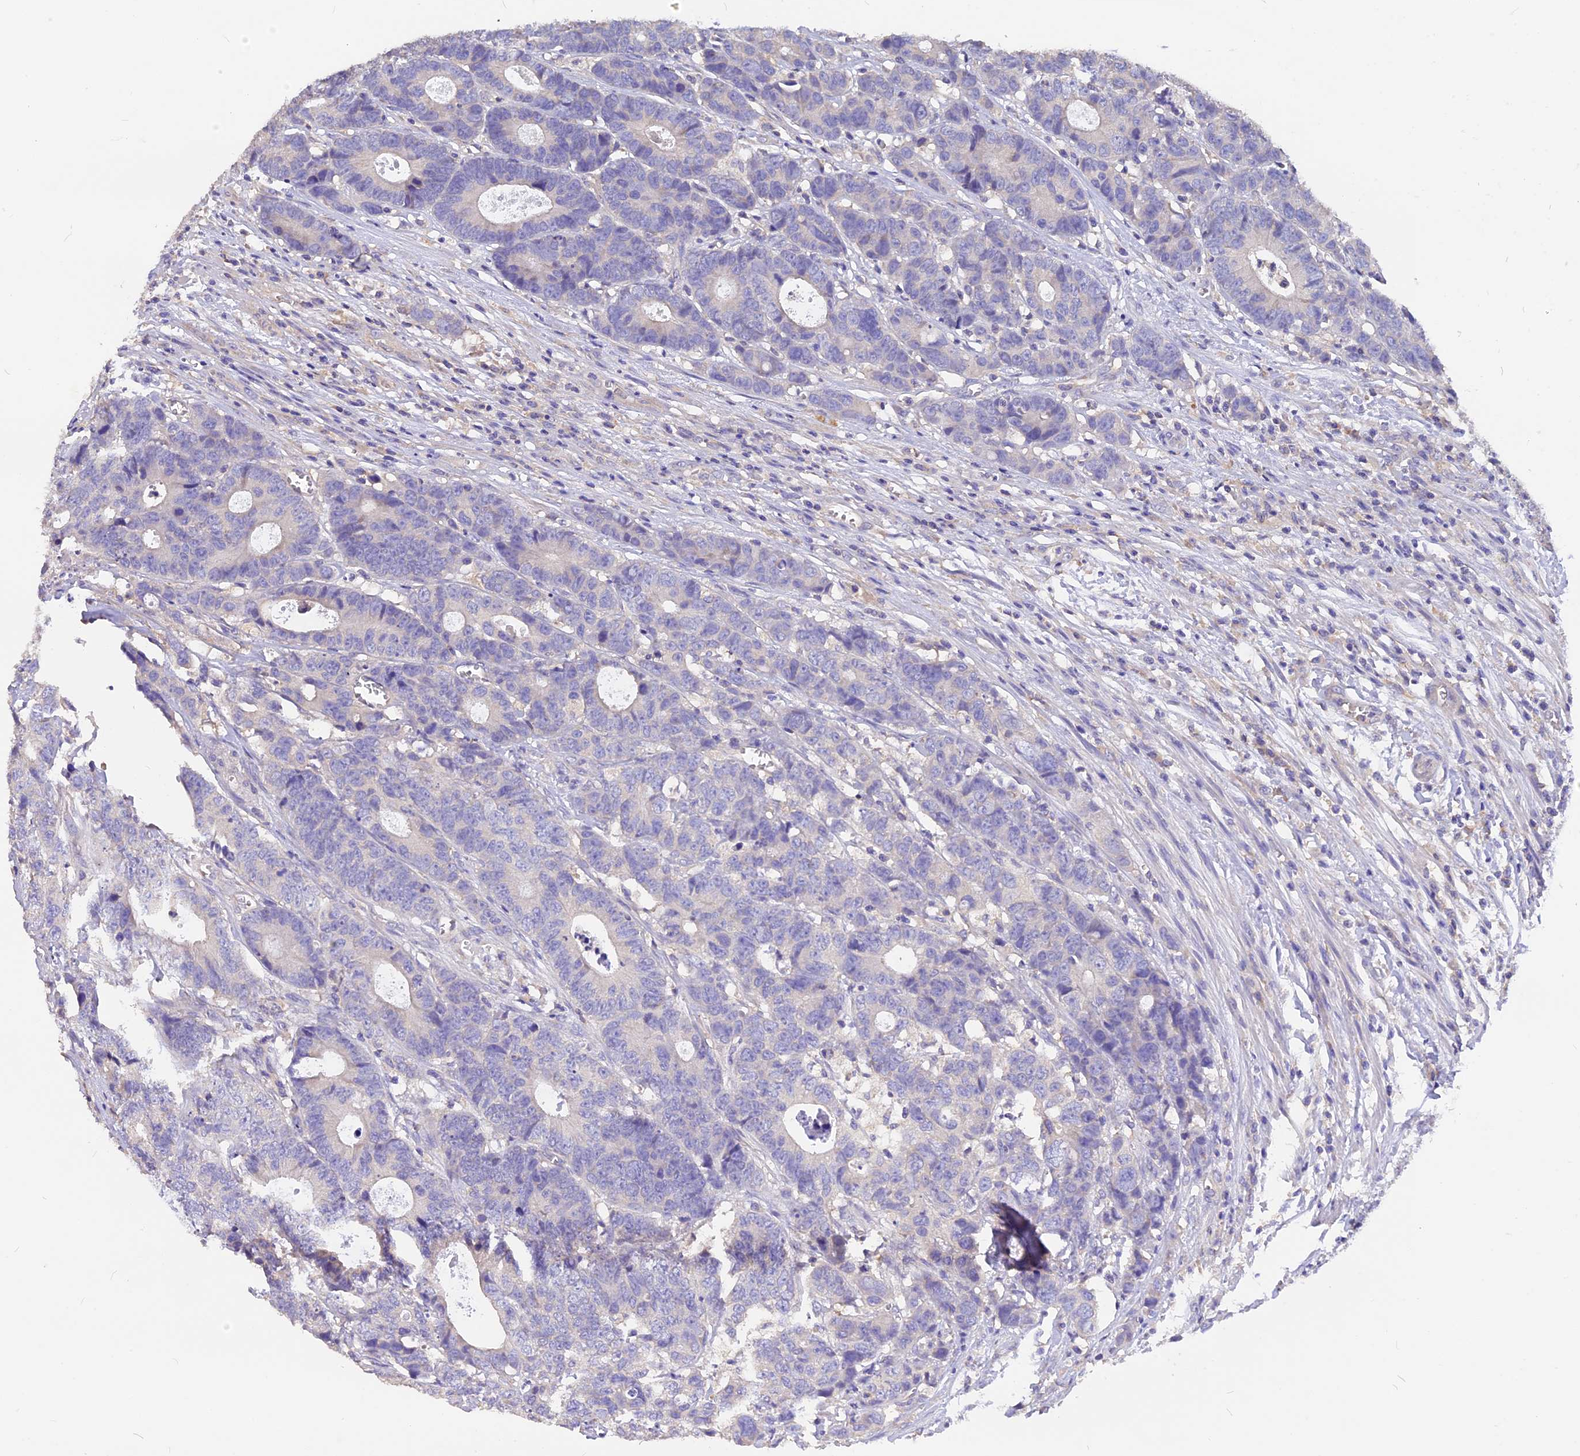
{"staining": {"intensity": "negative", "quantity": "none", "location": "none"}, "tissue": "colorectal cancer", "cell_type": "Tumor cells", "image_type": "cancer", "snomed": [{"axis": "morphology", "description": "Adenocarcinoma, NOS"}, {"axis": "topography", "description": "Colon"}], "caption": "Tumor cells show no significant protein staining in colorectal cancer.", "gene": "AP3B2", "patient": {"sex": "female", "age": 57}}